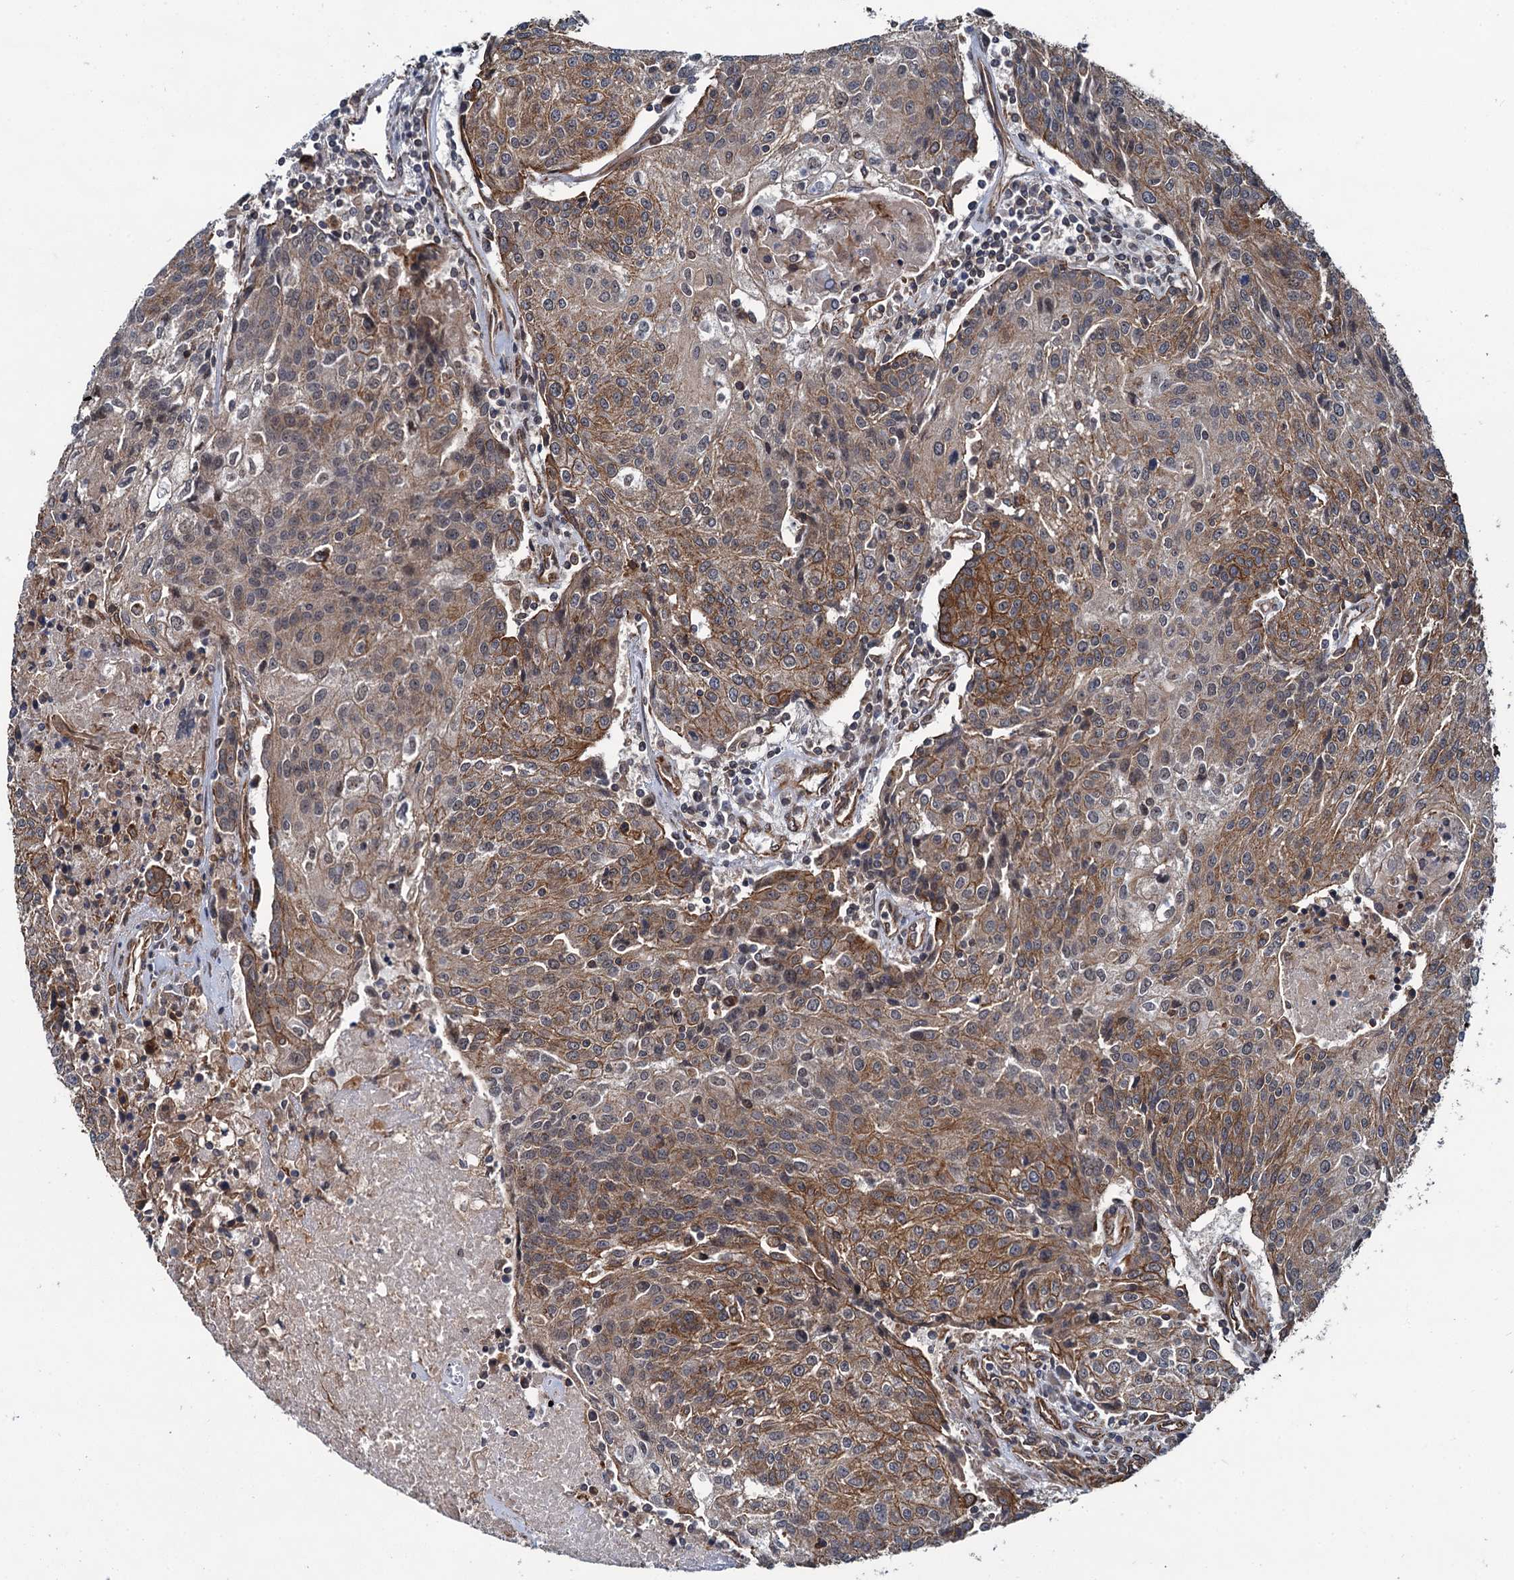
{"staining": {"intensity": "moderate", "quantity": ">75%", "location": "cytoplasmic/membranous"}, "tissue": "urothelial cancer", "cell_type": "Tumor cells", "image_type": "cancer", "snomed": [{"axis": "morphology", "description": "Urothelial carcinoma, High grade"}, {"axis": "topography", "description": "Urinary bladder"}], "caption": "Urothelial carcinoma (high-grade) stained with a brown dye displays moderate cytoplasmic/membranous positive staining in about >75% of tumor cells.", "gene": "ZFYVE19", "patient": {"sex": "female", "age": 85}}